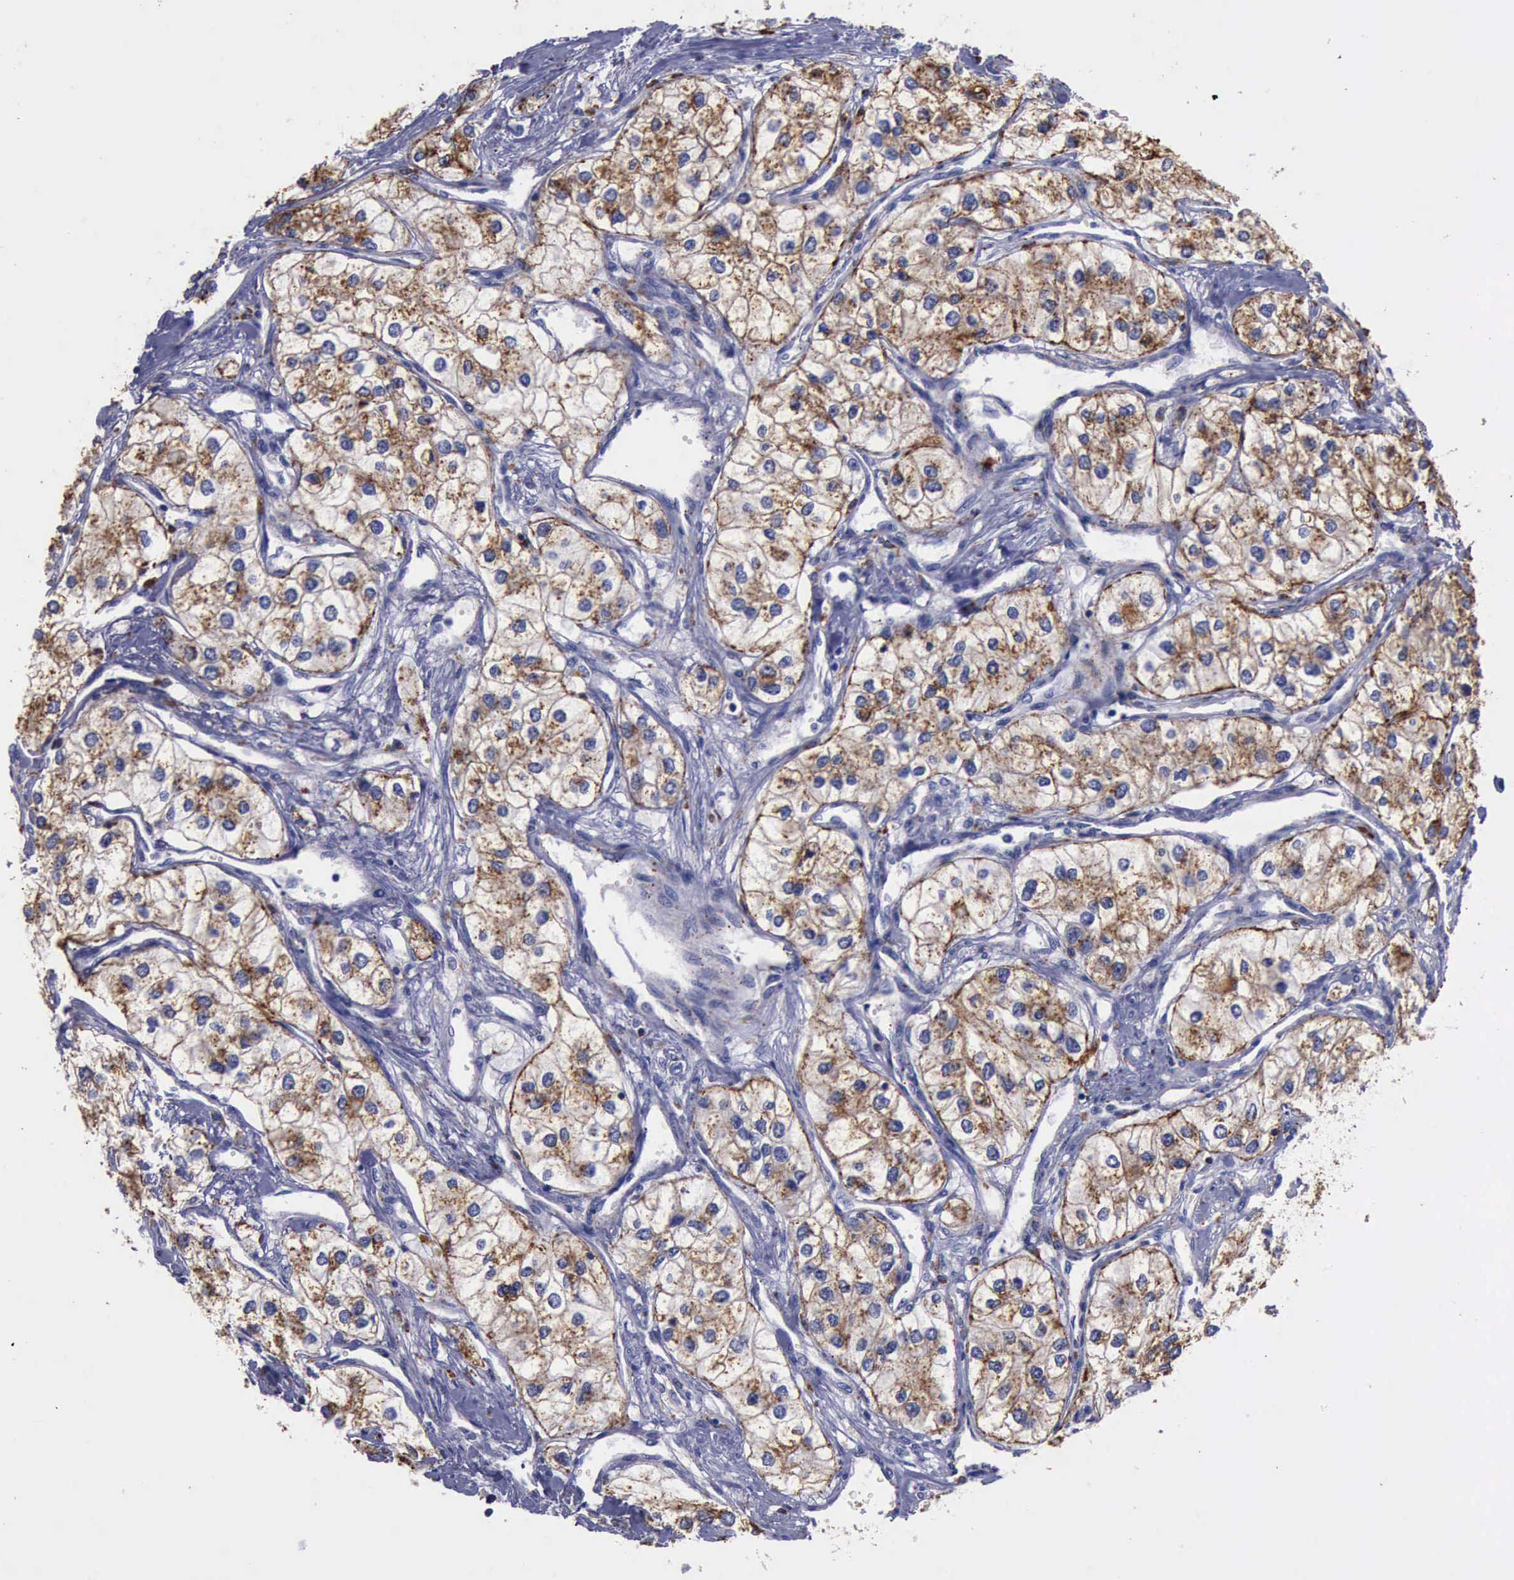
{"staining": {"intensity": "moderate", "quantity": ">75%", "location": "cytoplasmic/membranous"}, "tissue": "renal cancer", "cell_type": "Tumor cells", "image_type": "cancer", "snomed": [{"axis": "morphology", "description": "Adenocarcinoma, NOS"}, {"axis": "topography", "description": "Kidney"}], "caption": "Immunohistochemical staining of adenocarcinoma (renal) shows moderate cytoplasmic/membranous protein staining in approximately >75% of tumor cells.", "gene": "CTSD", "patient": {"sex": "male", "age": 57}}